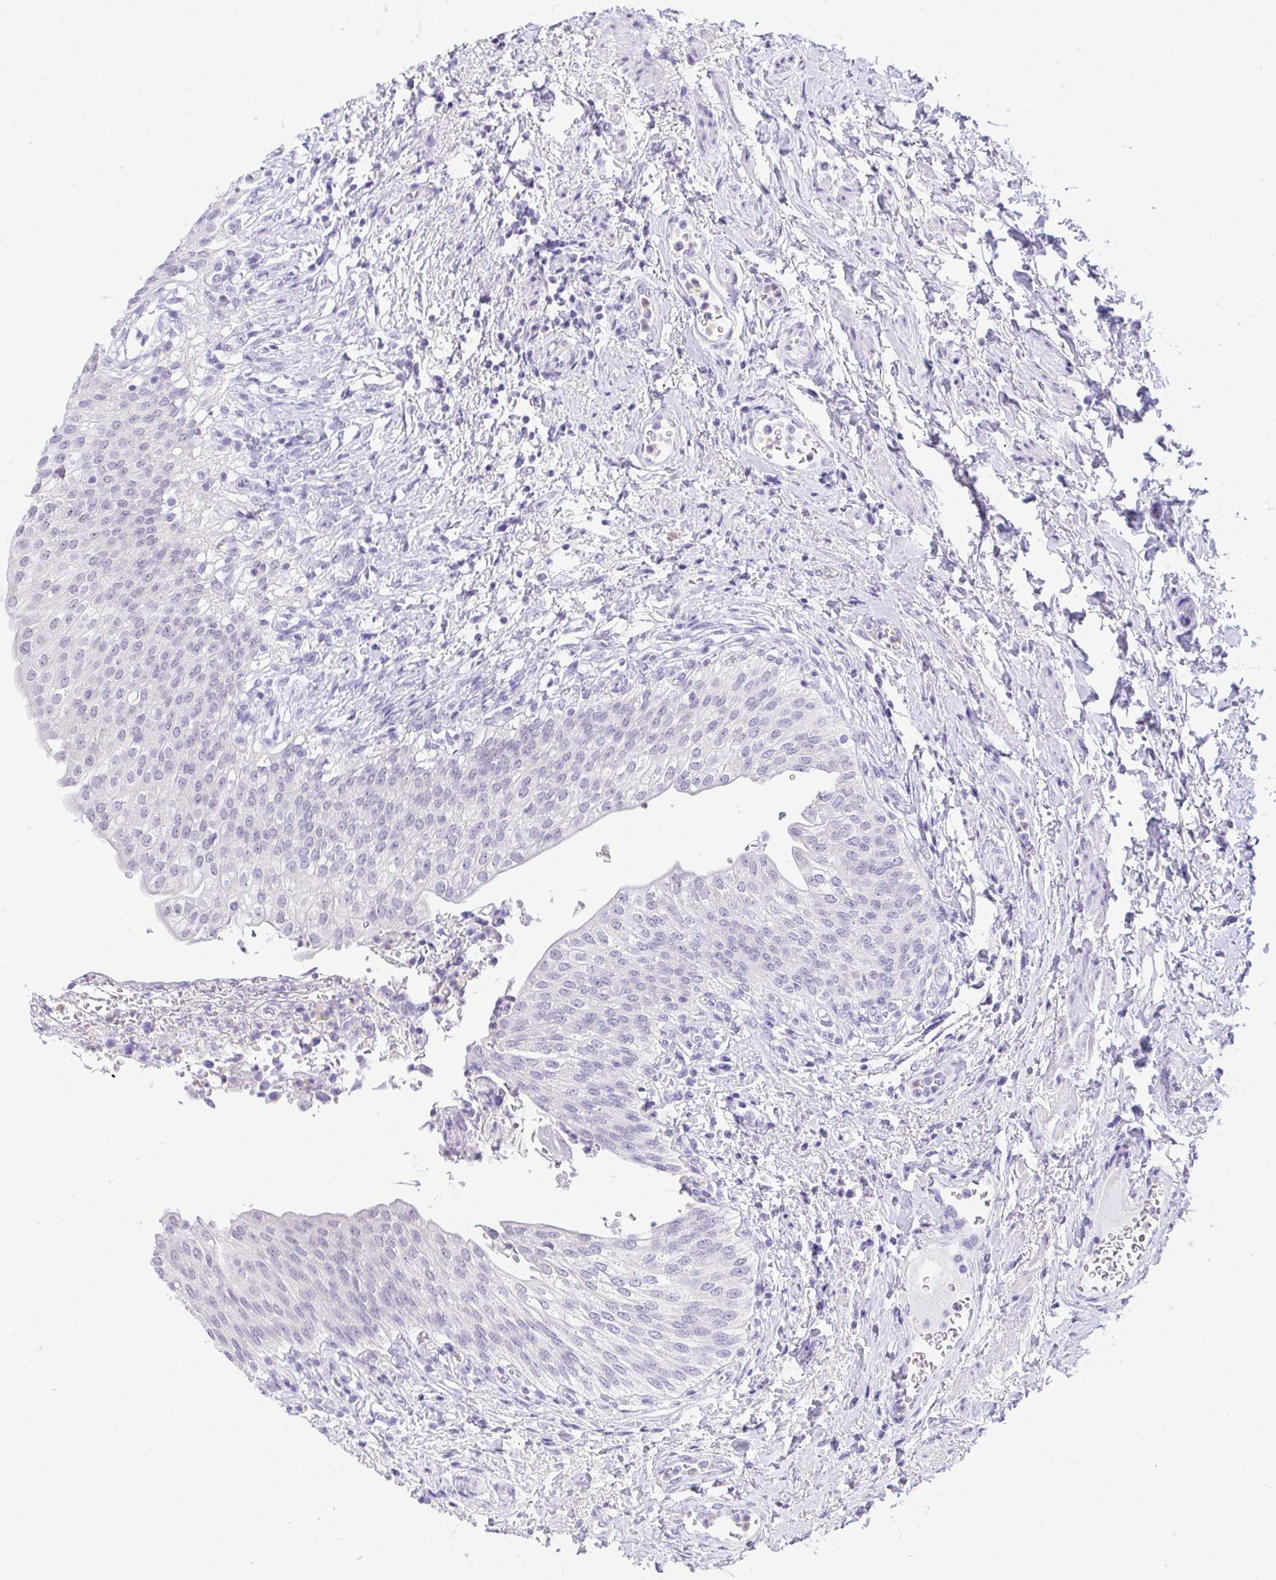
{"staining": {"intensity": "negative", "quantity": "none", "location": "none"}, "tissue": "urinary bladder", "cell_type": "Urothelial cells", "image_type": "normal", "snomed": [{"axis": "morphology", "description": "Normal tissue, NOS"}, {"axis": "topography", "description": "Urinary bladder"}, {"axis": "topography", "description": "Peripheral nerve tissue"}], "caption": "Urinary bladder stained for a protein using immunohistochemistry (IHC) displays no positivity urothelial cells.", "gene": "FATE1", "patient": {"sex": "female", "age": 60}}